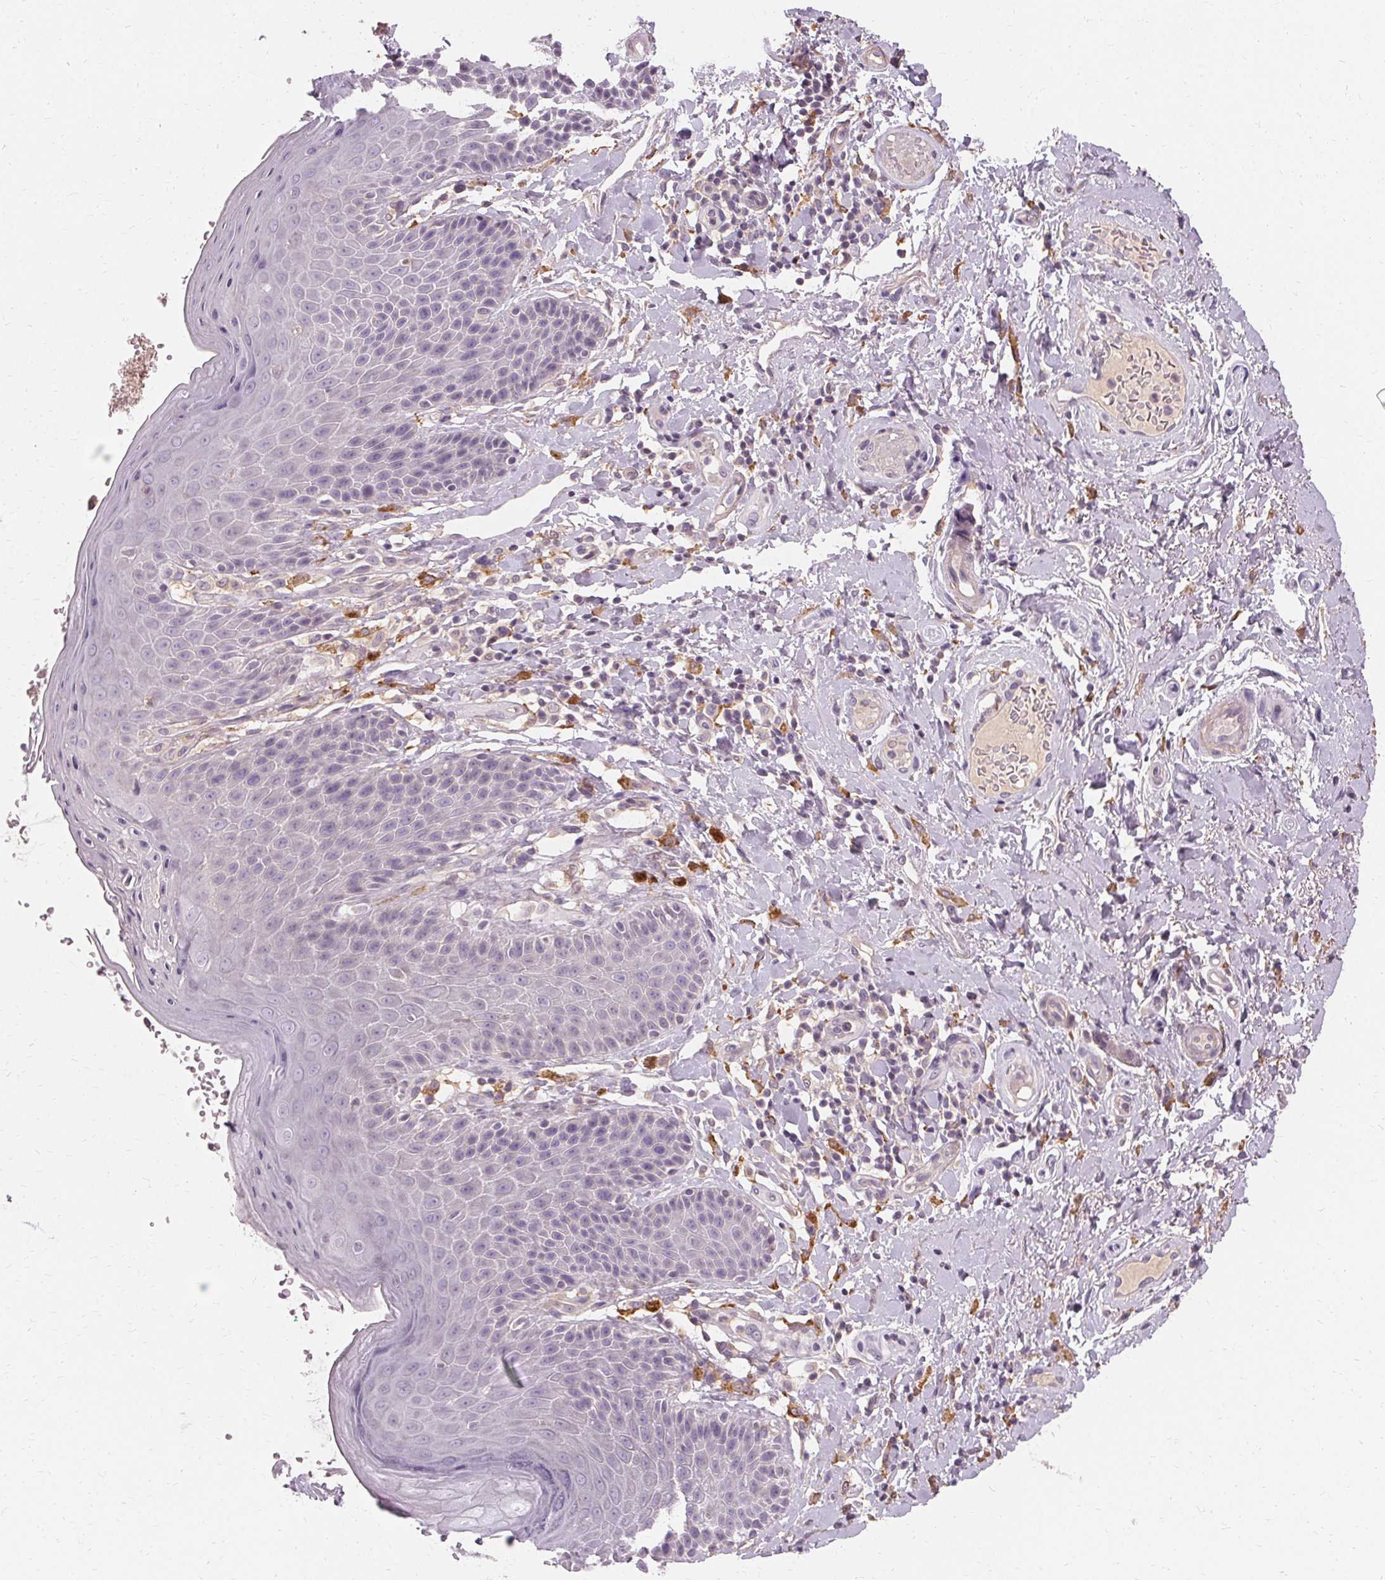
{"staining": {"intensity": "moderate", "quantity": "<25%", "location": "cytoplasmic/membranous"}, "tissue": "skin", "cell_type": "Epidermal cells", "image_type": "normal", "snomed": [{"axis": "morphology", "description": "Normal tissue, NOS"}, {"axis": "topography", "description": "Anal"}, {"axis": "topography", "description": "Peripheral nerve tissue"}], "caption": "Protein staining shows moderate cytoplasmic/membranous expression in approximately <25% of epidermal cells in benign skin.", "gene": "IFNGR1", "patient": {"sex": "male", "age": 51}}